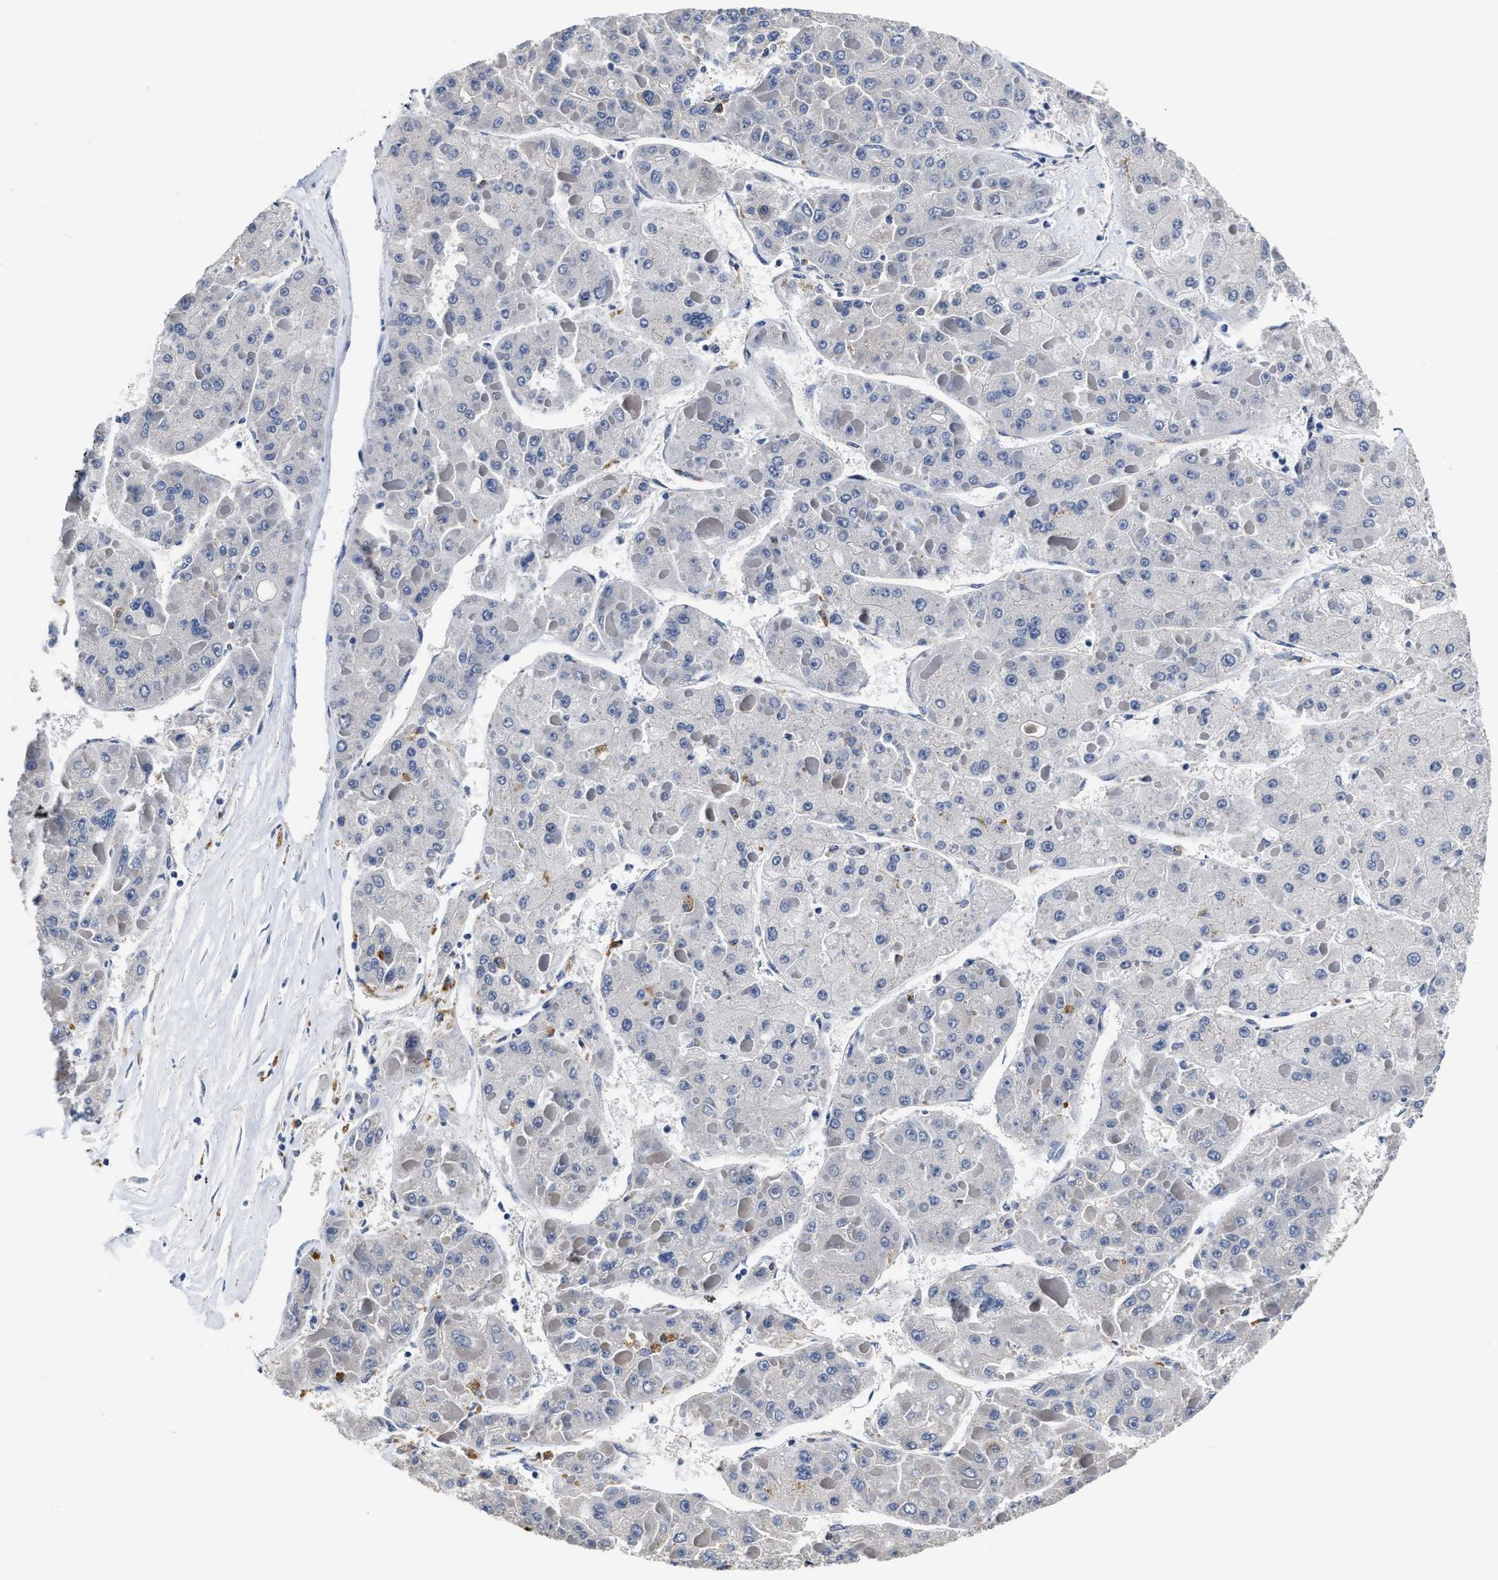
{"staining": {"intensity": "negative", "quantity": "none", "location": "none"}, "tissue": "liver cancer", "cell_type": "Tumor cells", "image_type": "cancer", "snomed": [{"axis": "morphology", "description": "Carcinoma, Hepatocellular, NOS"}, {"axis": "topography", "description": "Liver"}], "caption": "A histopathology image of liver cancer stained for a protein reveals no brown staining in tumor cells.", "gene": "C22orf42", "patient": {"sex": "female", "age": 73}}